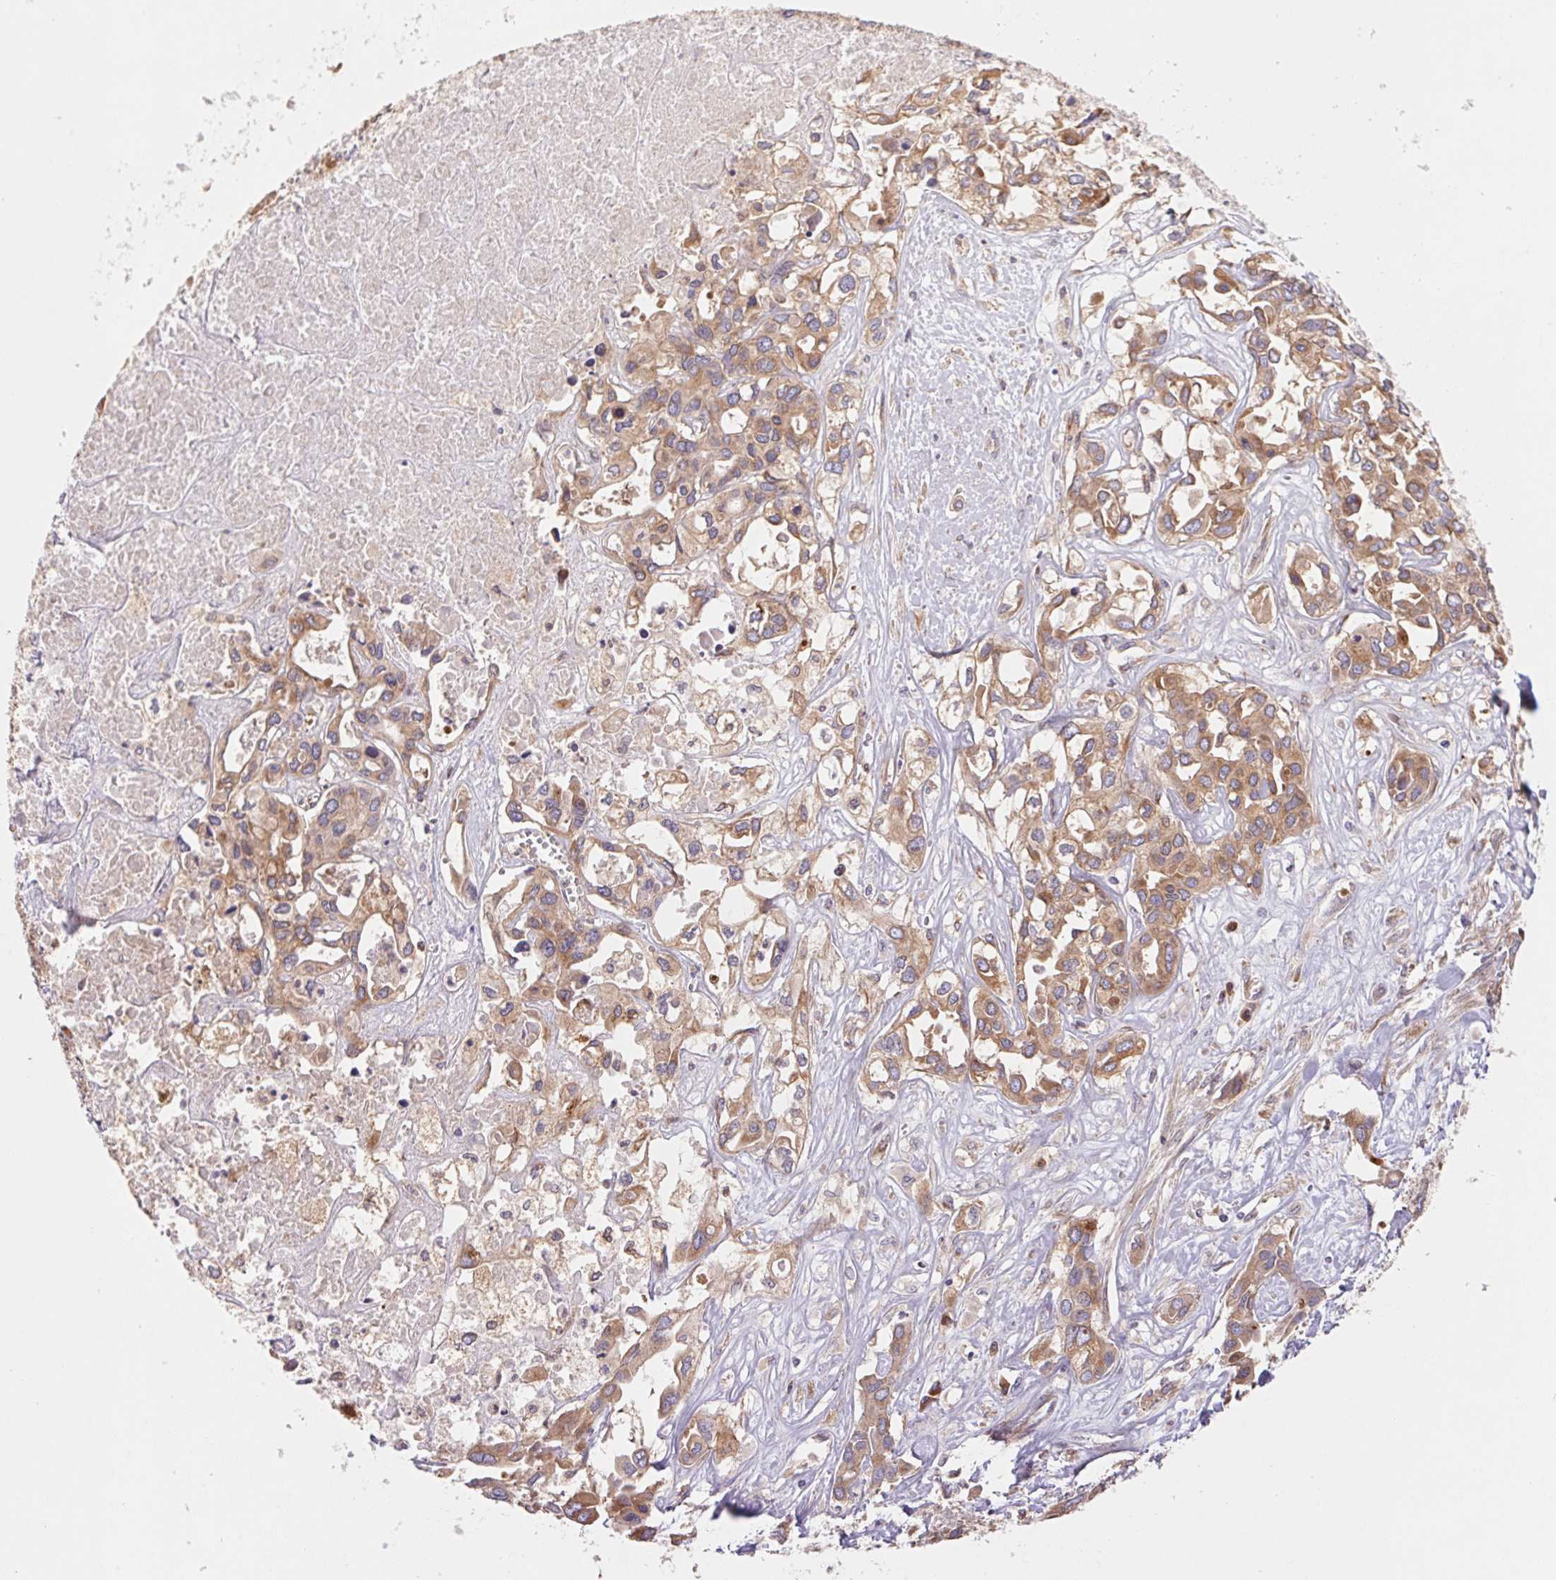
{"staining": {"intensity": "moderate", "quantity": ">75%", "location": "cytoplasmic/membranous"}, "tissue": "liver cancer", "cell_type": "Tumor cells", "image_type": "cancer", "snomed": [{"axis": "morphology", "description": "Cholangiocarcinoma"}, {"axis": "topography", "description": "Liver"}], "caption": "IHC (DAB (3,3'-diaminobenzidine)) staining of liver cancer displays moderate cytoplasmic/membranous protein staining in about >75% of tumor cells.", "gene": "RAB1A", "patient": {"sex": "female", "age": 64}}